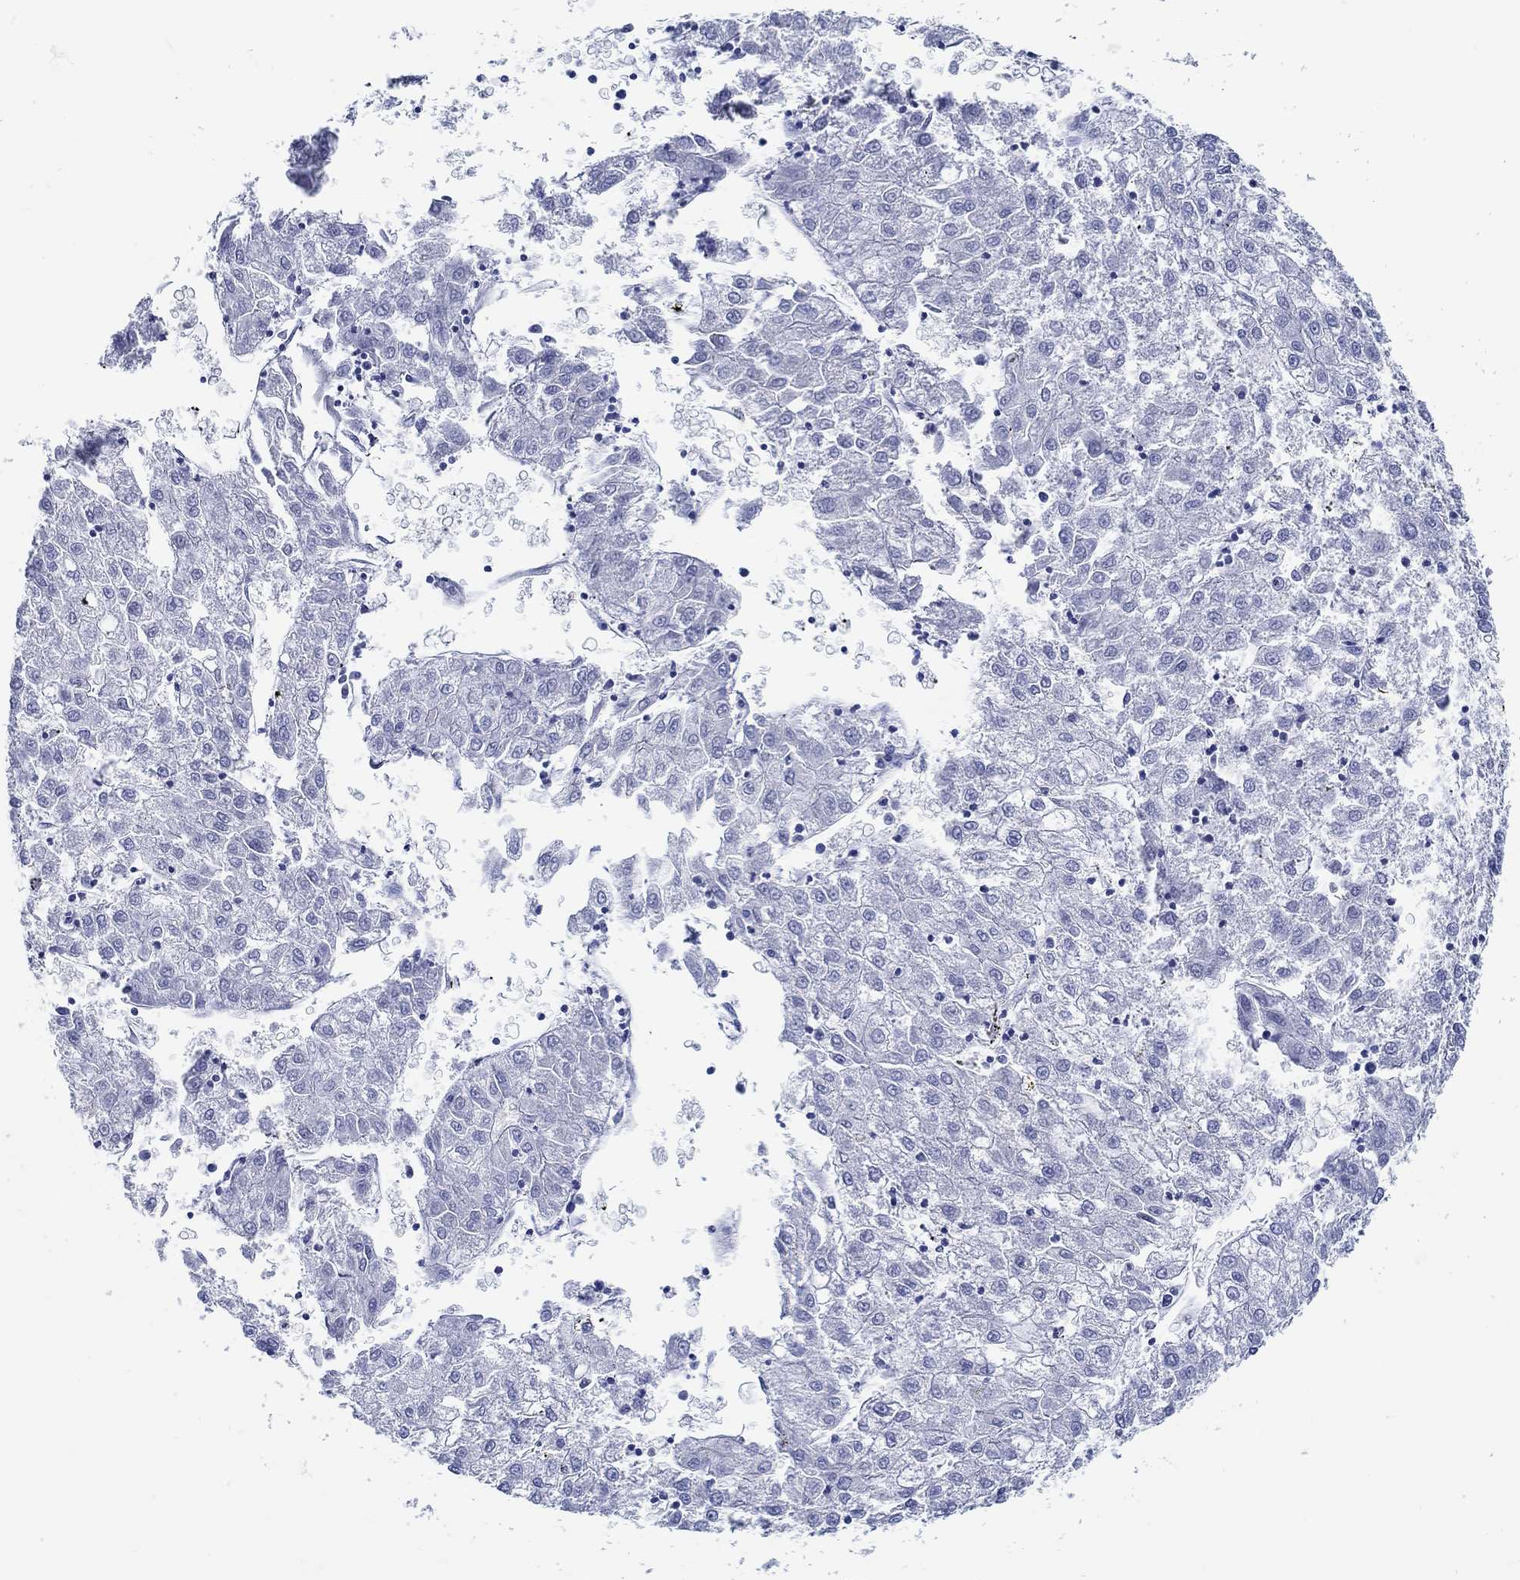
{"staining": {"intensity": "negative", "quantity": "none", "location": "none"}, "tissue": "liver cancer", "cell_type": "Tumor cells", "image_type": "cancer", "snomed": [{"axis": "morphology", "description": "Carcinoma, Hepatocellular, NOS"}, {"axis": "topography", "description": "Liver"}], "caption": "This histopathology image is of liver cancer (hepatocellular carcinoma) stained with immunohistochemistry to label a protein in brown with the nuclei are counter-stained blue. There is no expression in tumor cells. (DAB immunohistochemistry (IHC) with hematoxylin counter stain).", "gene": "FBXO2", "patient": {"sex": "male", "age": 72}}